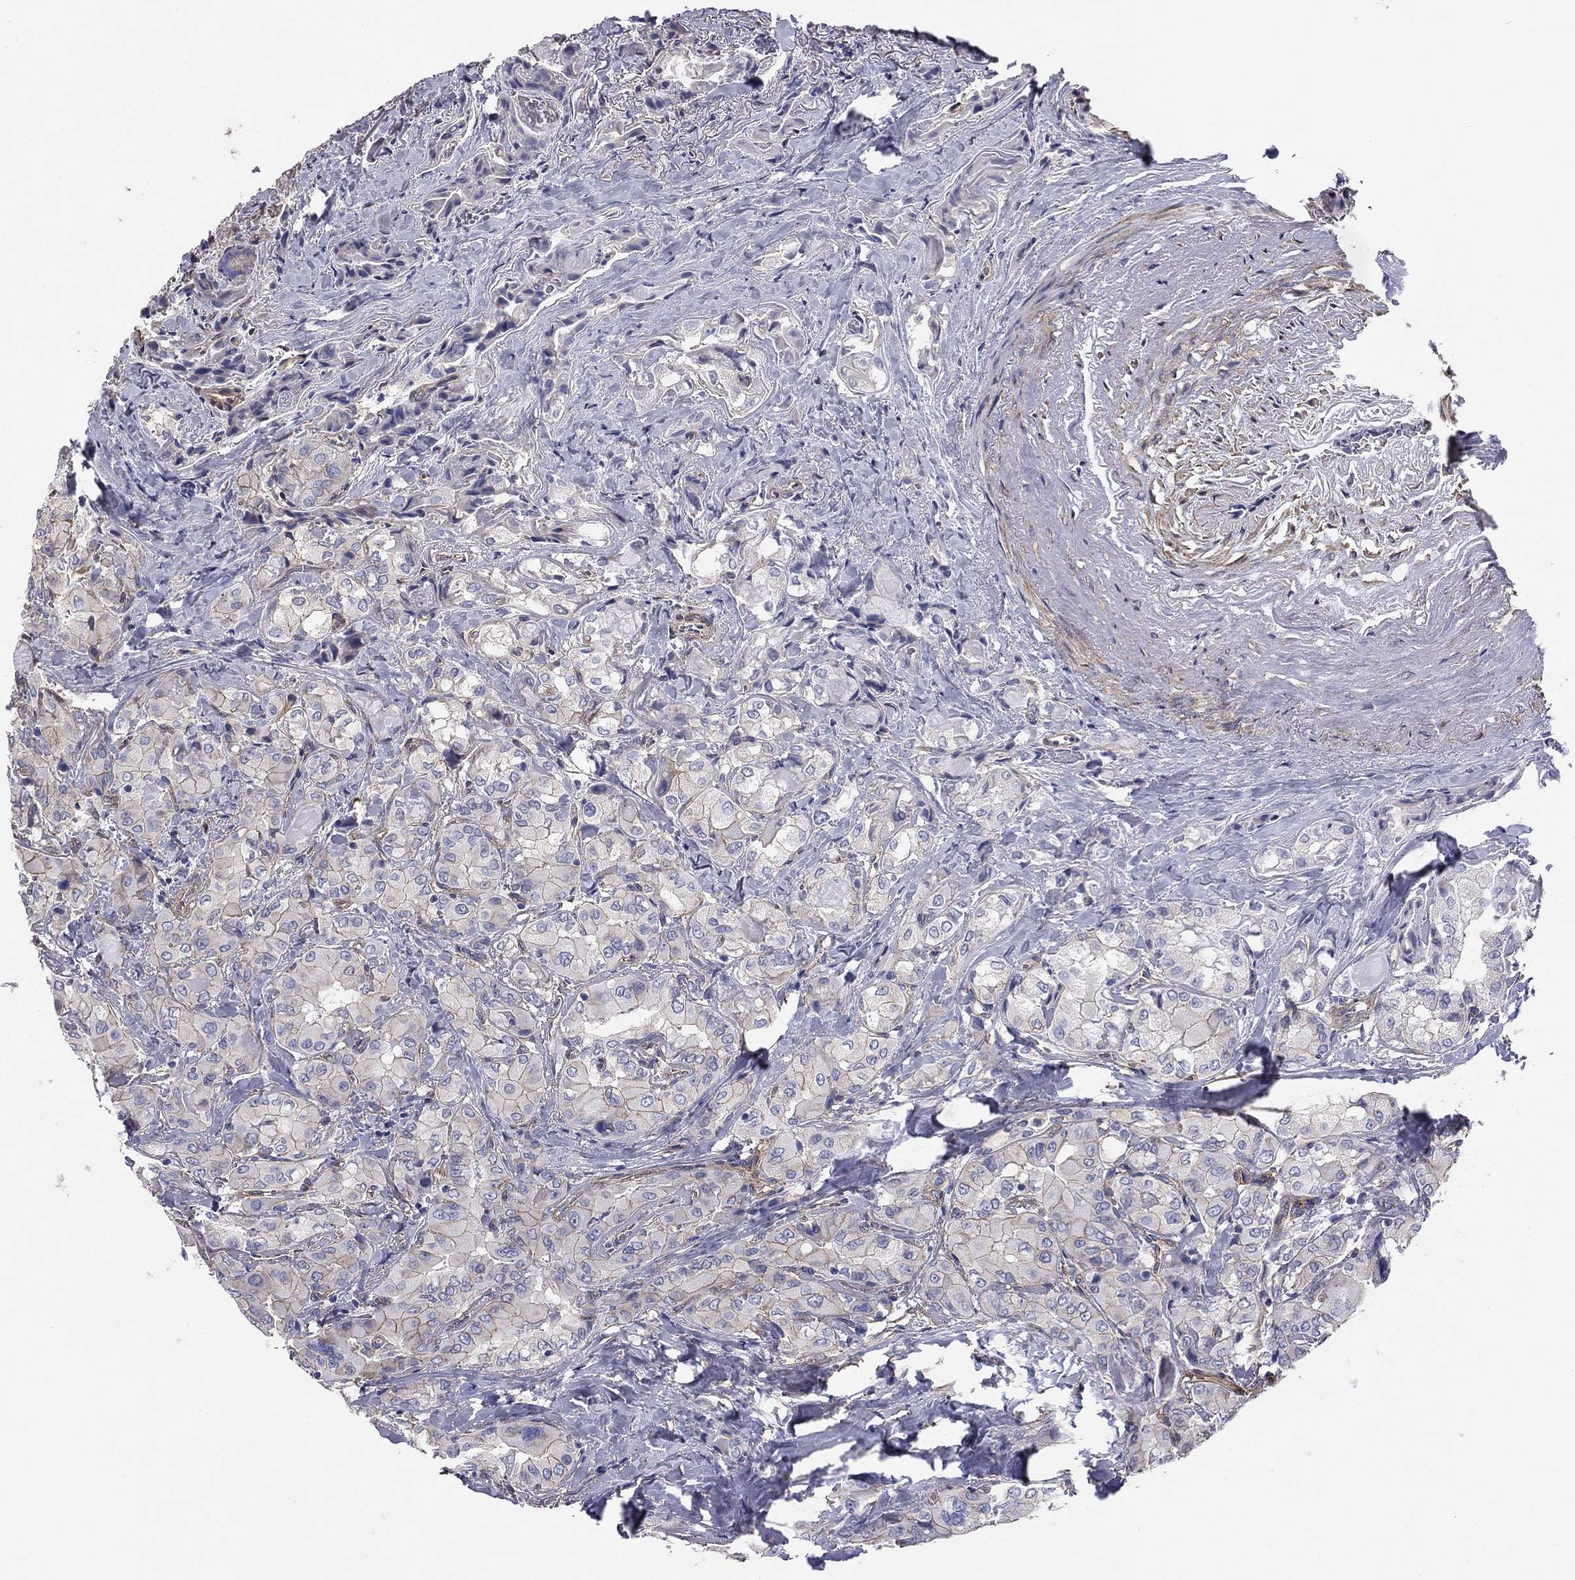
{"staining": {"intensity": "moderate", "quantity": "25%-75%", "location": "cytoplasmic/membranous"}, "tissue": "thyroid cancer", "cell_type": "Tumor cells", "image_type": "cancer", "snomed": [{"axis": "morphology", "description": "Normal tissue, NOS"}, {"axis": "morphology", "description": "Papillary adenocarcinoma, NOS"}, {"axis": "topography", "description": "Thyroid gland"}], "caption": "Protein expression analysis of human thyroid papillary adenocarcinoma reveals moderate cytoplasmic/membranous expression in approximately 25%-75% of tumor cells.", "gene": "TCHH", "patient": {"sex": "female", "age": 66}}